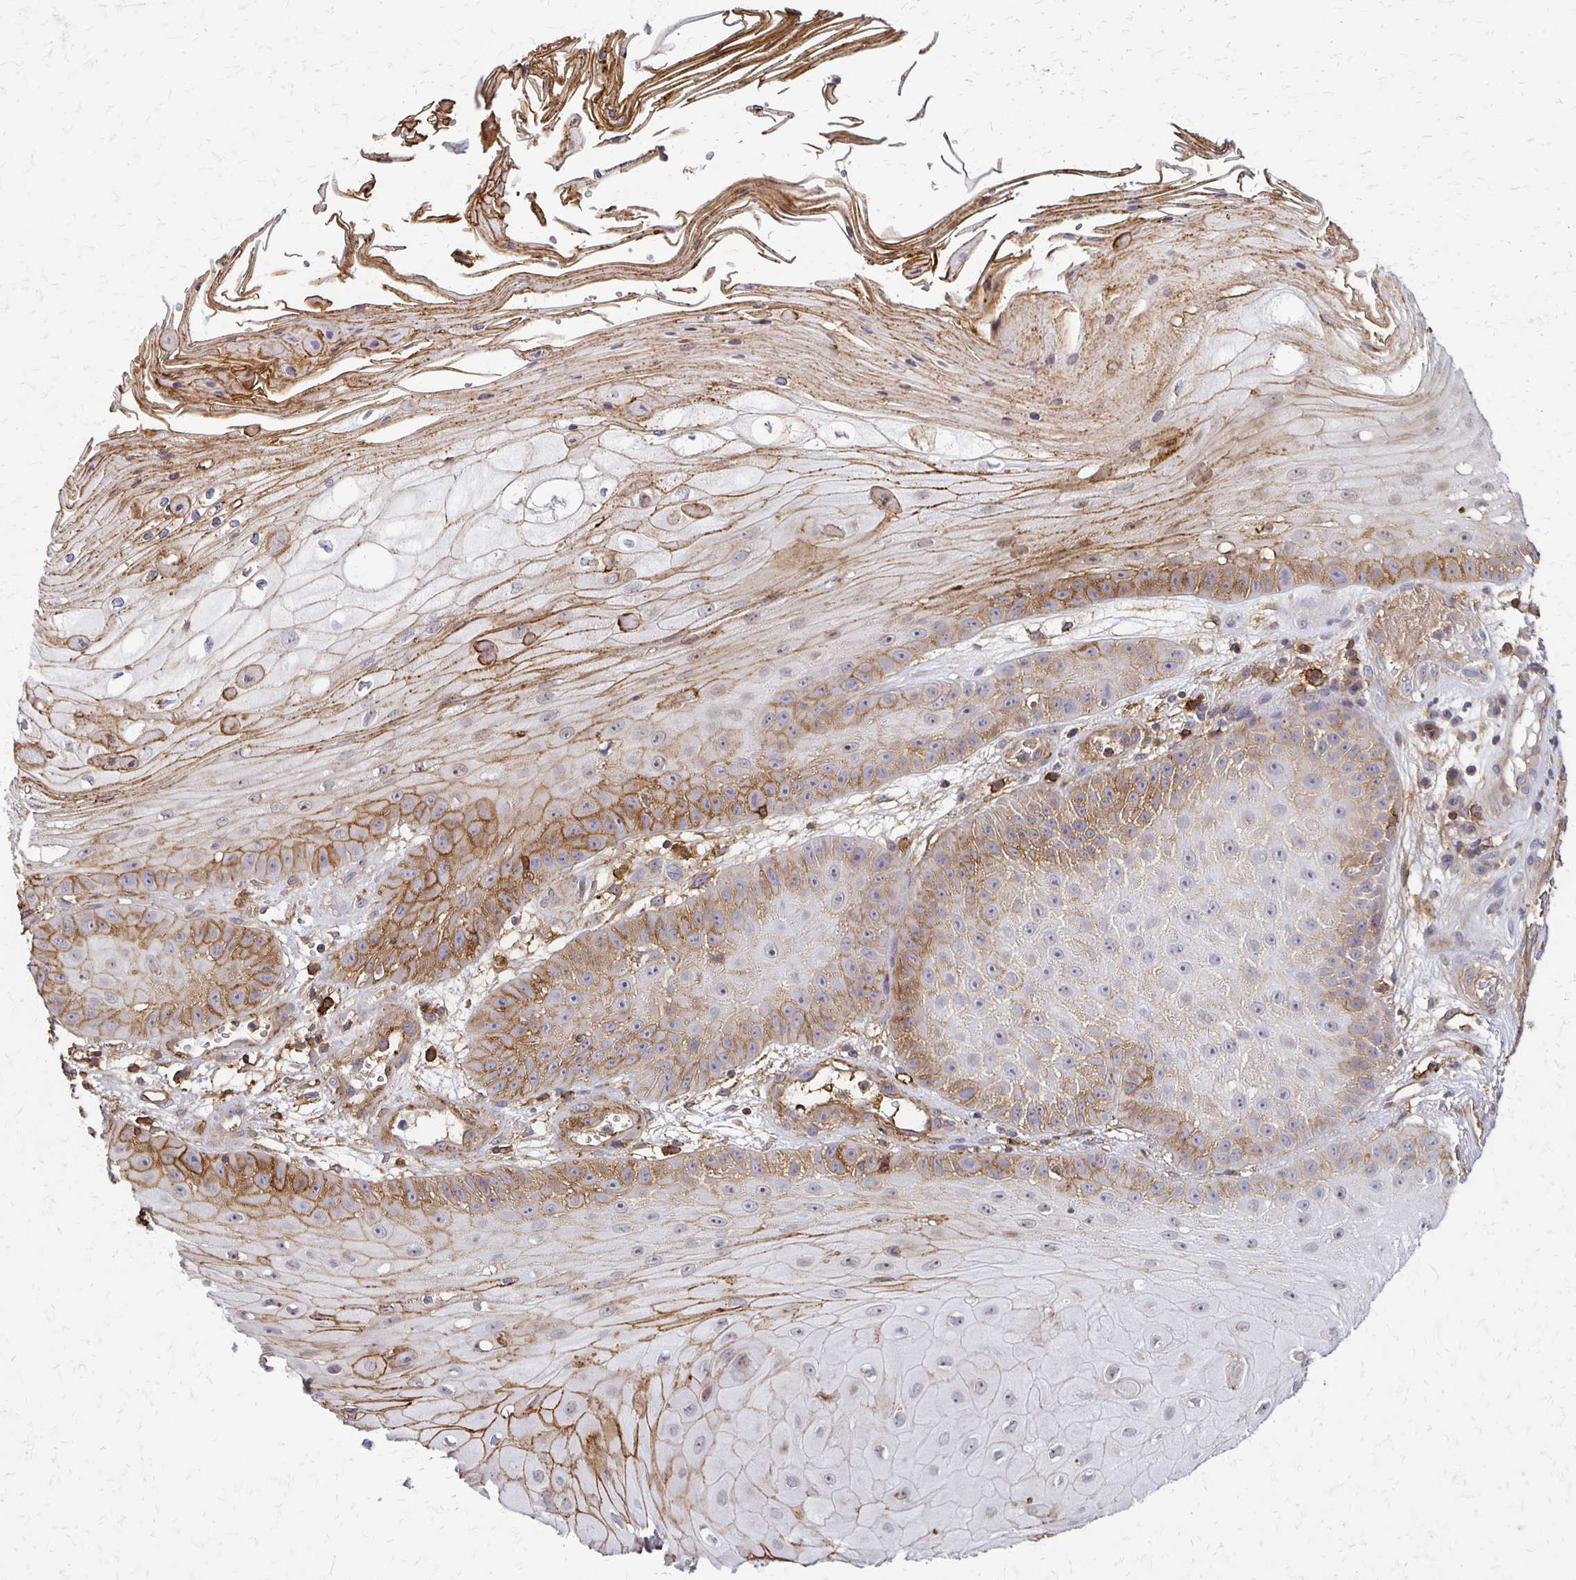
{"staining": {"intensity": "moderate", "quantity": "25%-75%", "location": "cytoplasmic/membranous"}, "tissue": "skin cancer", "cell_type": "Tumor cells", "image_type": "cancer", "snomed": [{"axis": "morphology", "description": "Squamous cell carcinoma, NOS"}, {"axis": "topography", "description": "Skin"}], "caption": "Immunohistochemistry (IHC) (DAB (3,3'-diaminobenzidine)) staining of human skin cancer (squamous cell carcinoma) exhibits moderate cytoplasmic/membranous protein staining in approximately 25%-75% of tumor cells.", "gene": "SLC9A9", "patient": {"sex": "male", "age": 70}}